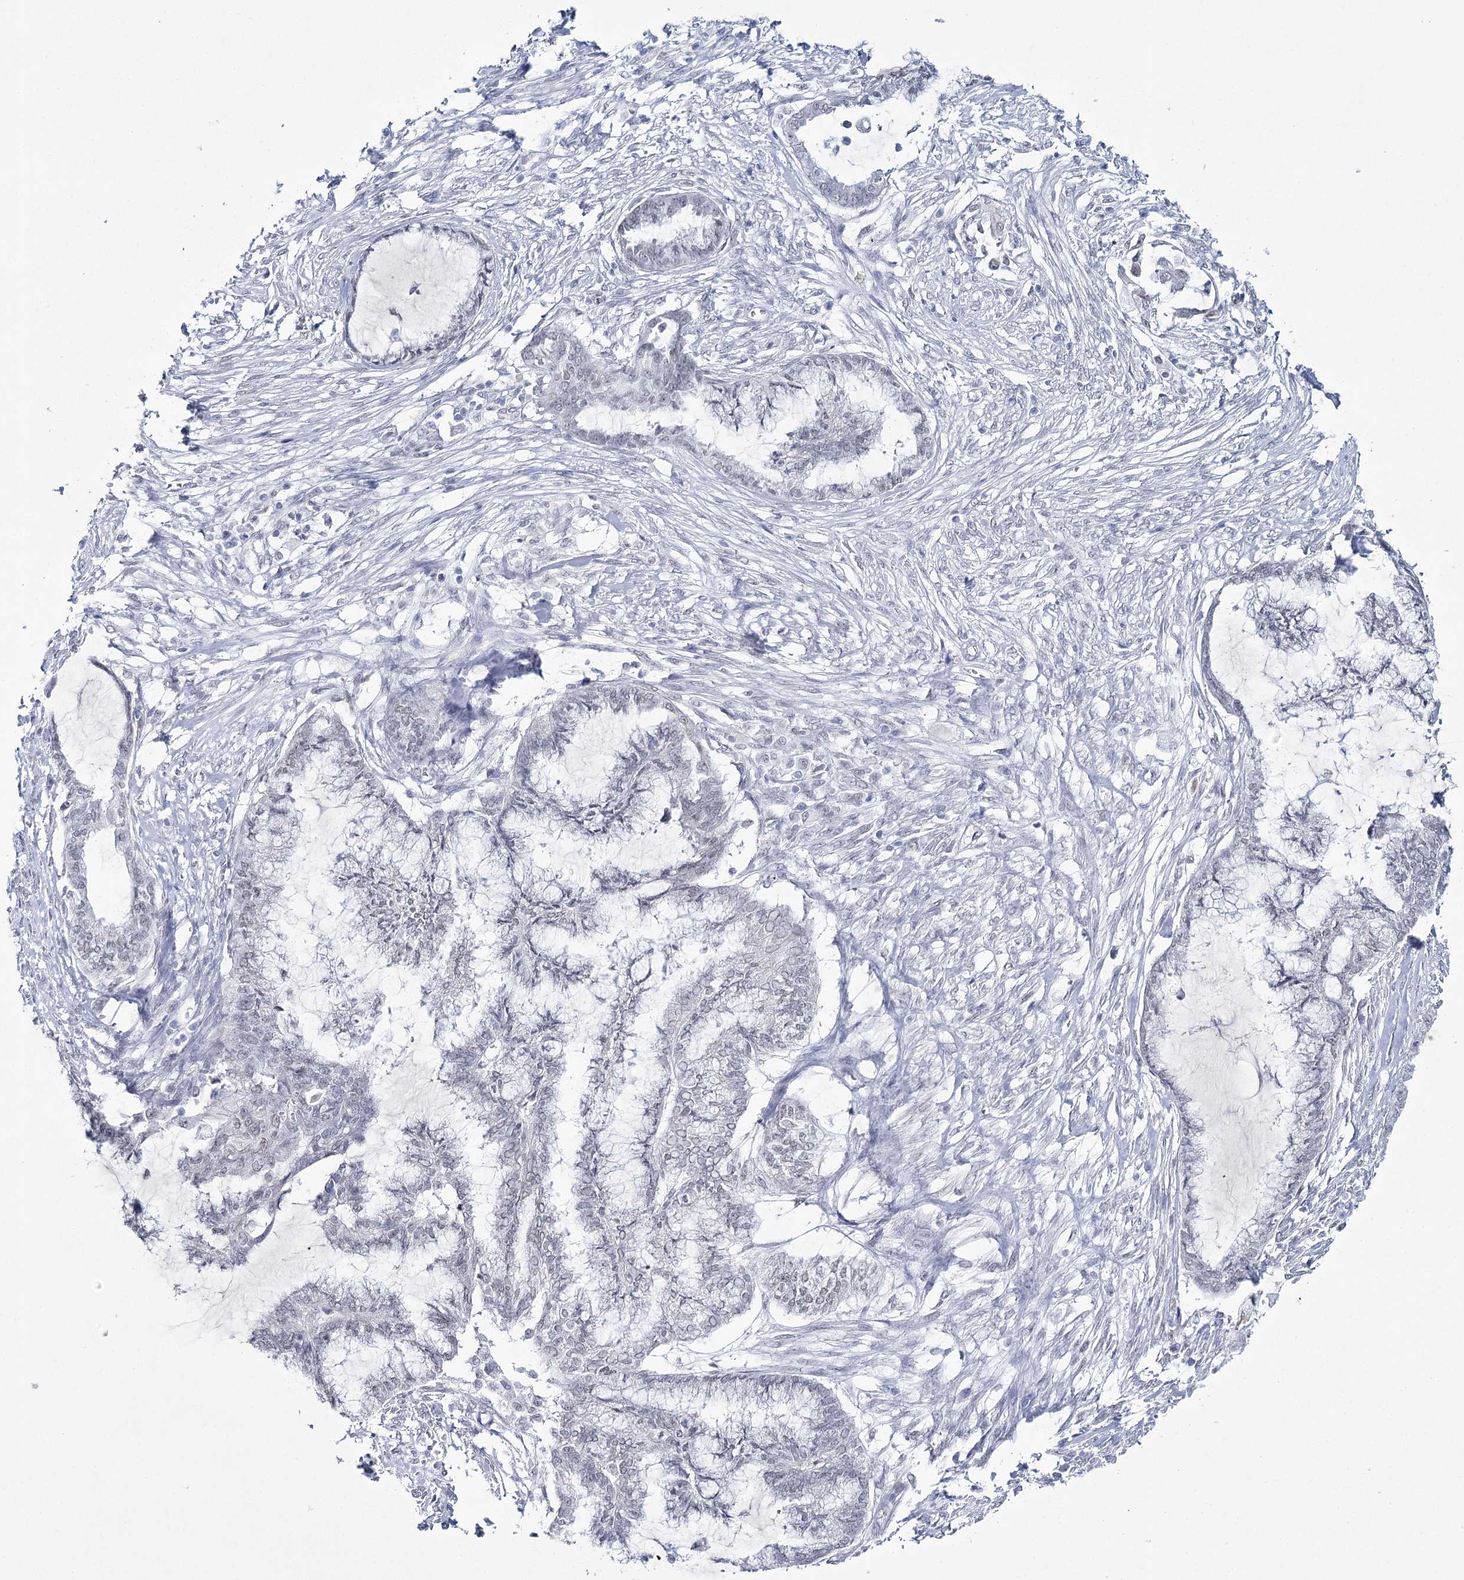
{"staining": {"intensity": "weak", "quantity": "<25%", "location": "nuclear"}, "tissue": "endometrial cancer", "cell_type": "Tumor cells", "image_type": "cancer", "snomed": [{"axis": "morphology", "description": "Adenocarcinoma, NOS"}, {"axis": "topography", "description": "Endometrium"}], "caption": "DAB (3,3'-diaminobenzidine) immunohistochemical staining of human endometrial cancer (adenocarcinoma) displays no significant positivity in tumor cells. (DAB (3,3'-diaminobenzidine) immunohistochemistry (IHC) visualized using brightfield microscopy, high magnification).", "gene": "ZC3H8", "patient": {"sex": "female", "age": 86}}